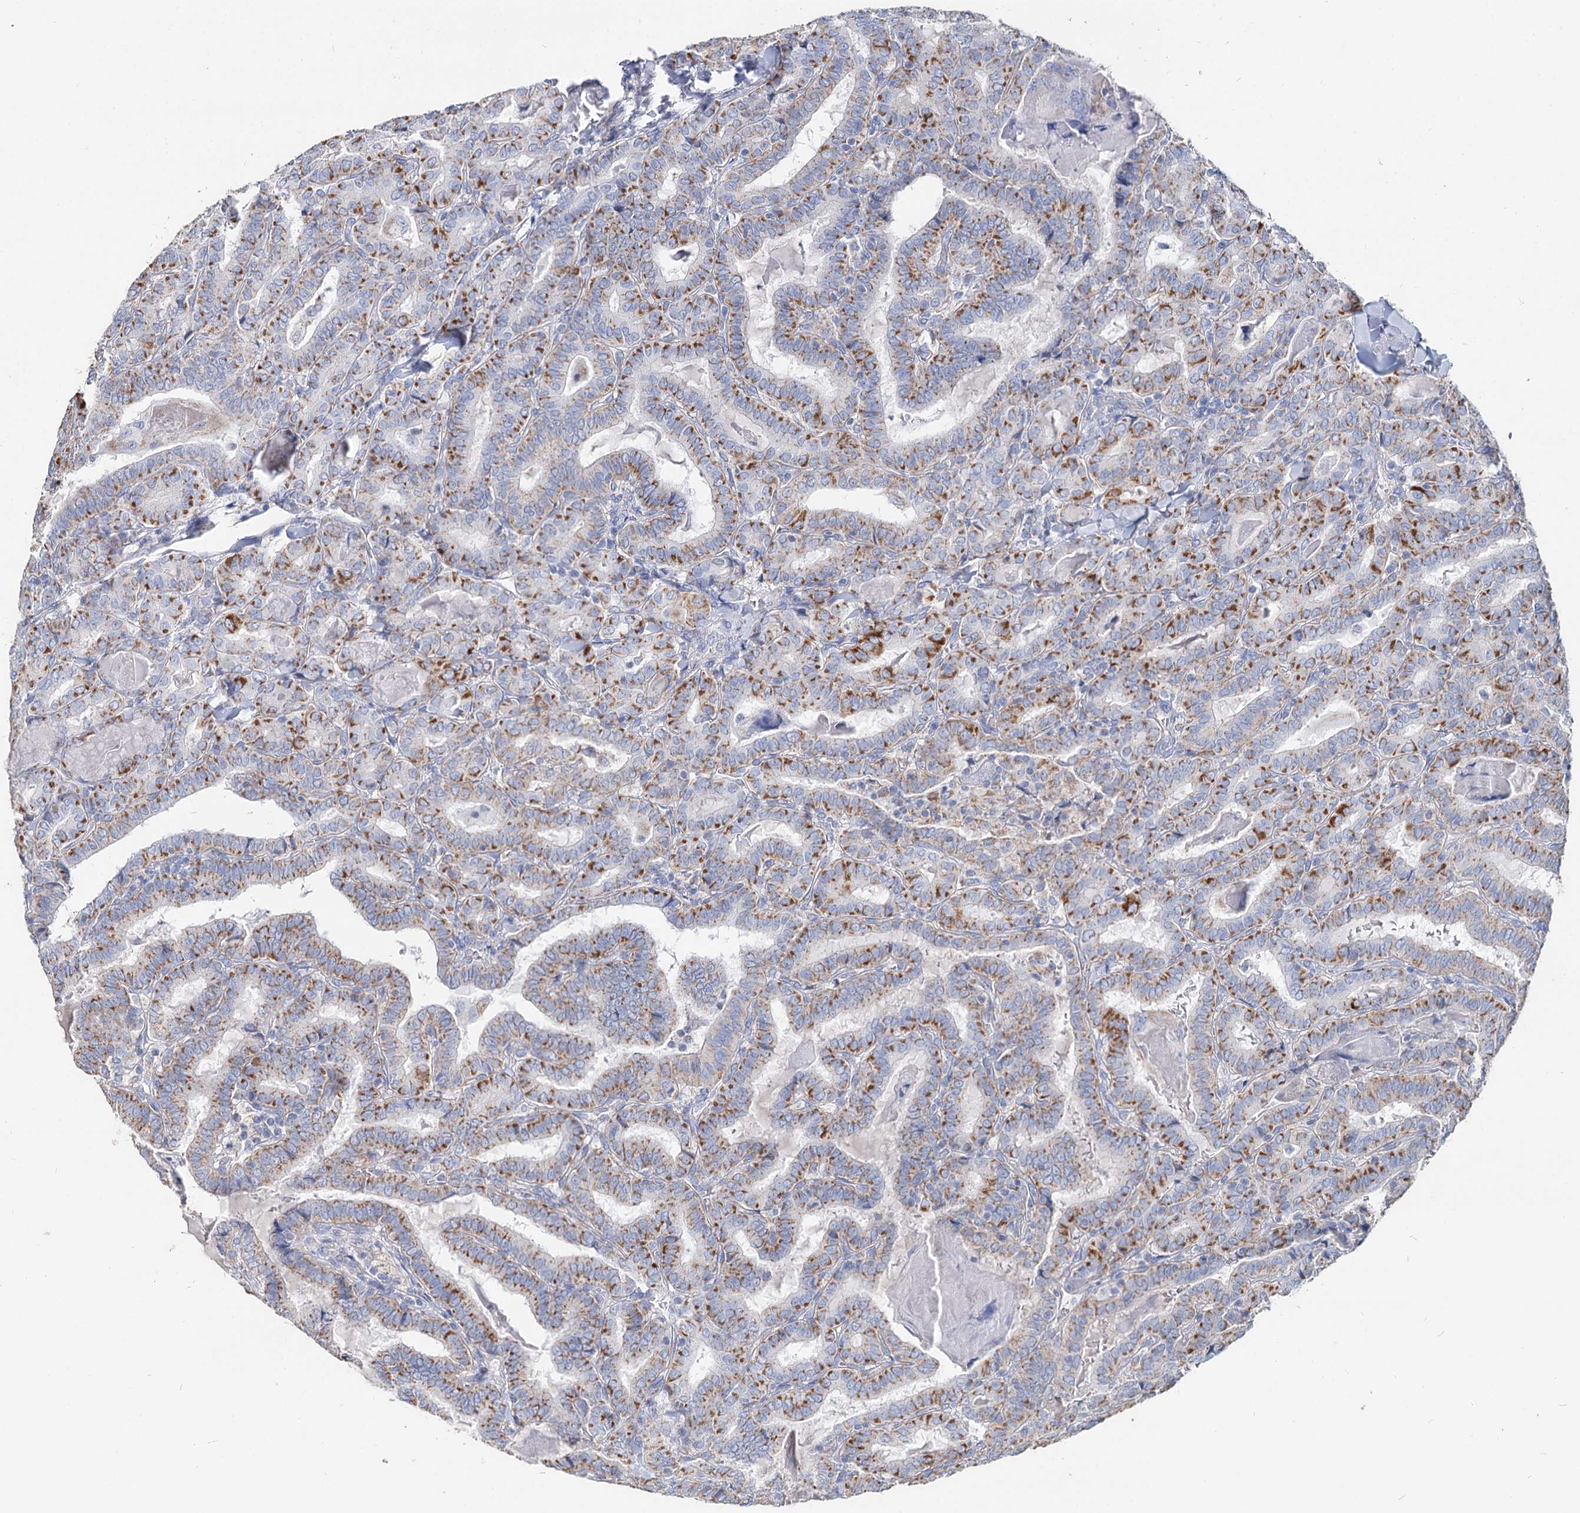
{"staining": {"intensity": "moderate", "quantity": ">75%", "location": "cytoplasmic/membranous"}, "tissue": "thyroid cancer", "cell_type": "Tumor cells", "image_type": "cancer", "snomed": [{"axis": "morphology", "description": "Papillary adenocarcinoma, NOS"}, {"axis": "topography", "description": "Thyroid gland"}], "caption": "Immunohistochemical staining of human thyroid cancer shows moderate cytoplasmic/membranous protein staining in approximately >75% of tumor cells. Nuclei are stained in blue.", "gene": "MCCC2", "patient": {"sex": "female", "age": 72}}